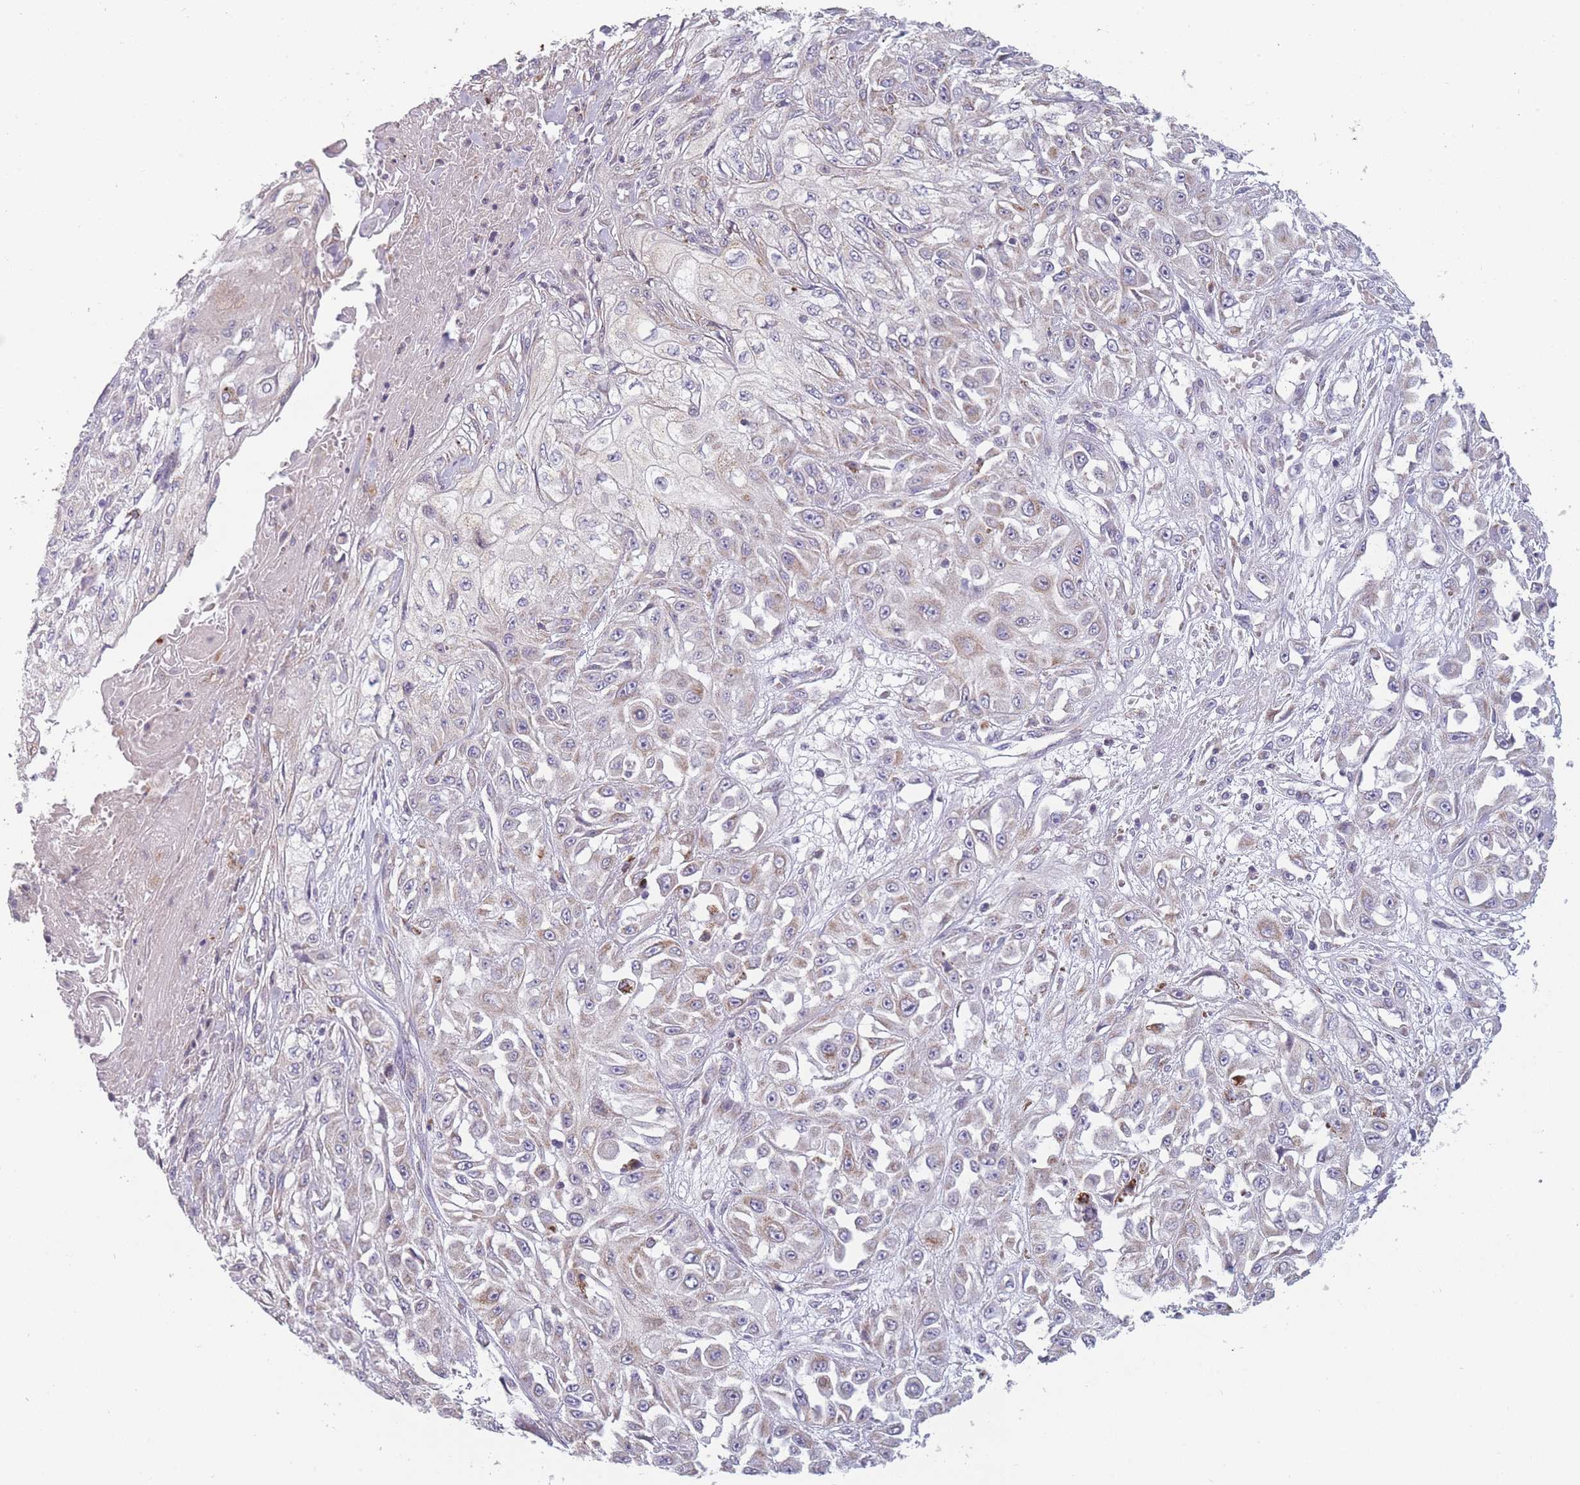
{"staining": {"intensity": "negative", "quantity": "none", "location": "none"}, "tissue": "skin cancer", "cell_type": "Tumor cells", "image_type": "cancer", "snomed": [{"axis": "morphology", "description": "Squamous cell carcinoma, NOS"}, {"axis": "morphology", "description": "Squamous cell carcinoma, metastatic, NOS"}, {"axis": "topography", "description": "Skin"}, {"axis": "topography", "description": "Lymph node"}], "caption": "IHC micrograph of metastatic squamous cell carcinoma (skin) stained for a protein (brown), which reveals no expression in tumor cells.", "gene": "PEX11B", "patient": {"sex": "male", "age": 75}}